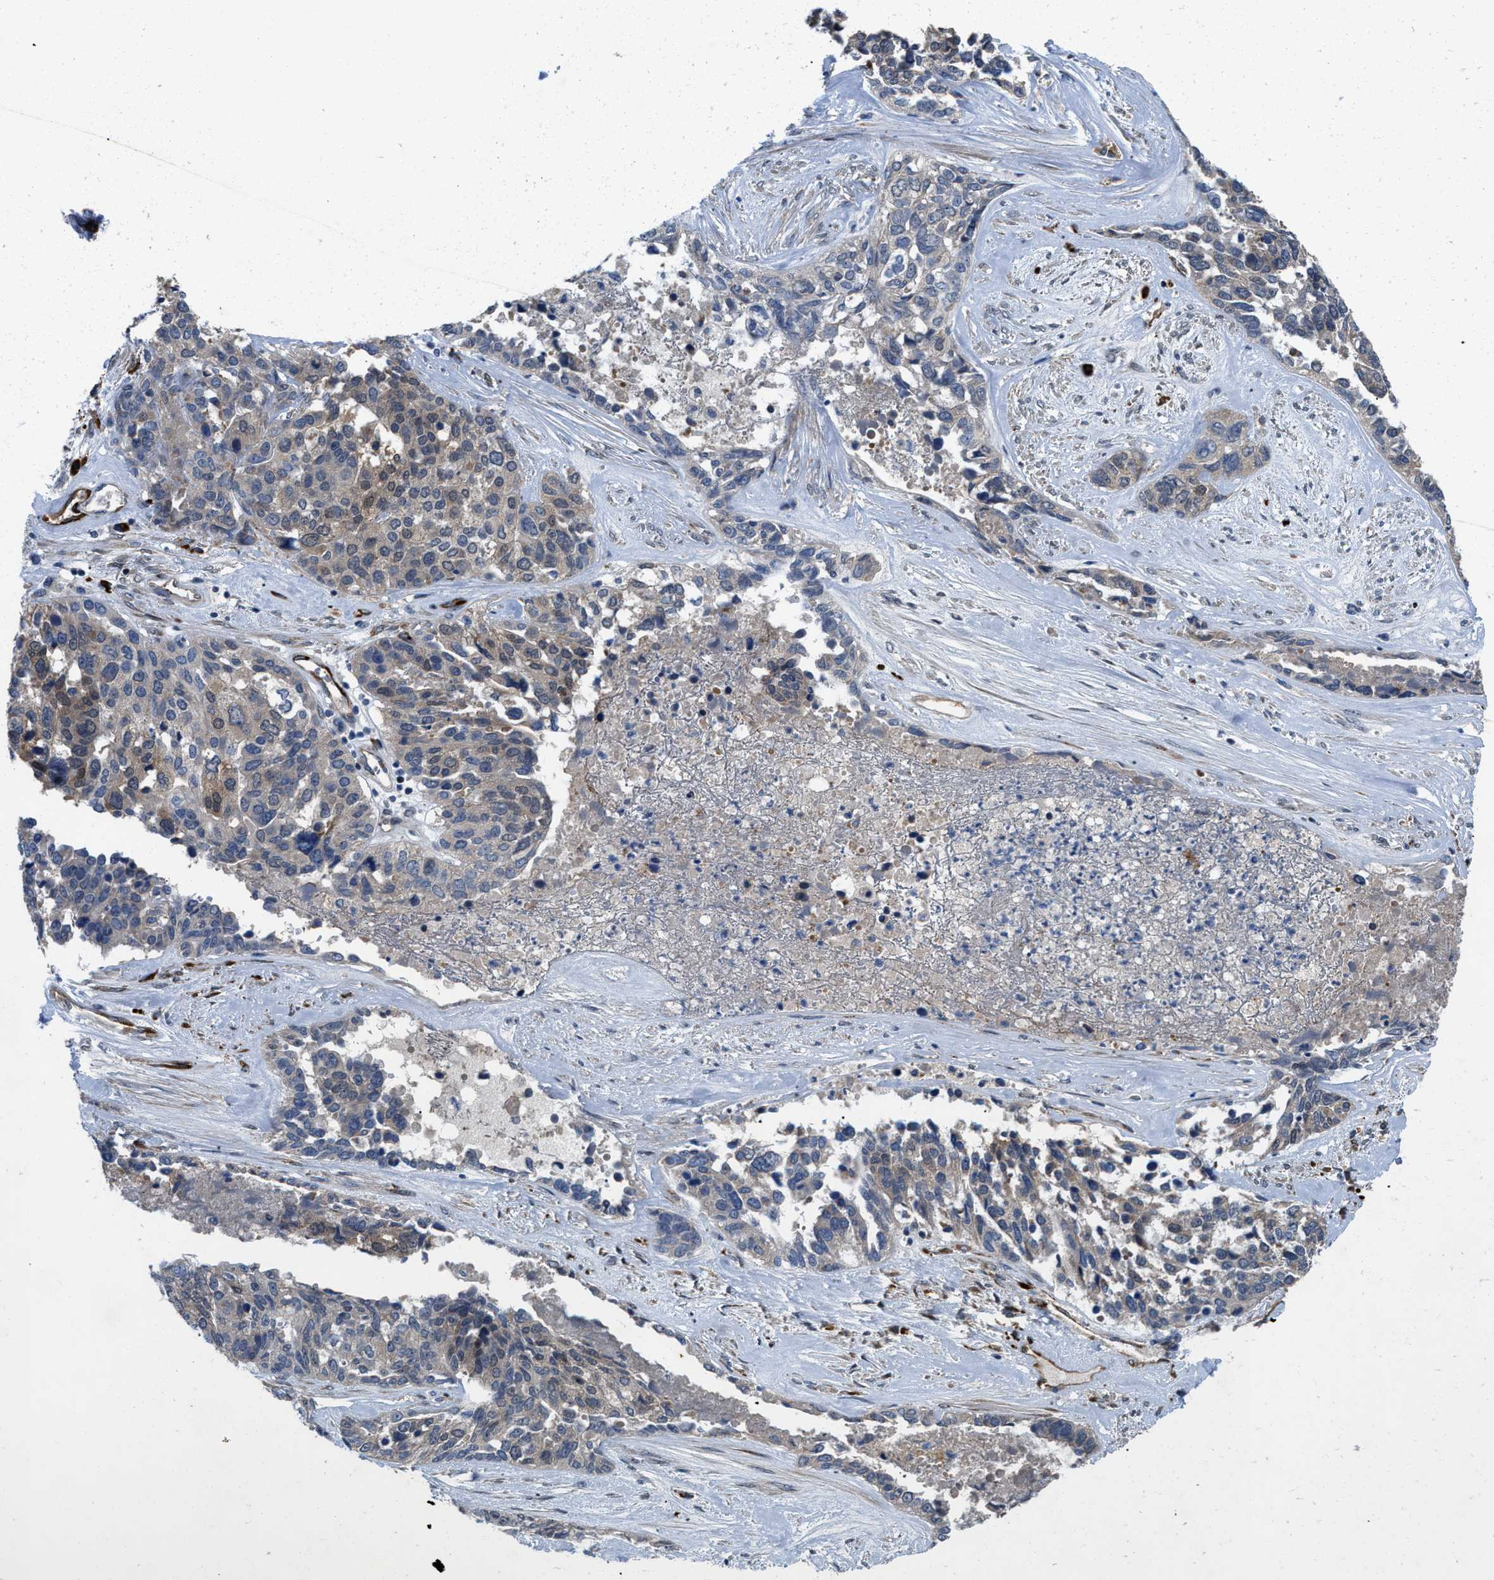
{"staining": {"intensity": "moderate", "quantity": "25%-75%", "location": "cytoplasmic/membranous,nuclear"}, "tissue": "ovarian cancer", "cell_type": "Tumor cells", "image_type": "cancer", "snomed": [{"axis": "morphology", "description": "Cystadenocarcinoma, serous, NOS"}, {"axis": "topography", "description": "Ovary"}], "caption": "Tumor cells display medium levels of moderate cytoplasmic/membranous and nuclear staining in about 25%-75% of cells in human ovarian cancer. (DAB = brown stain, brightfield microscopy at high magnification).", "gene": "HSPA12B", "patient": {"sex": "female", "age": 44}}